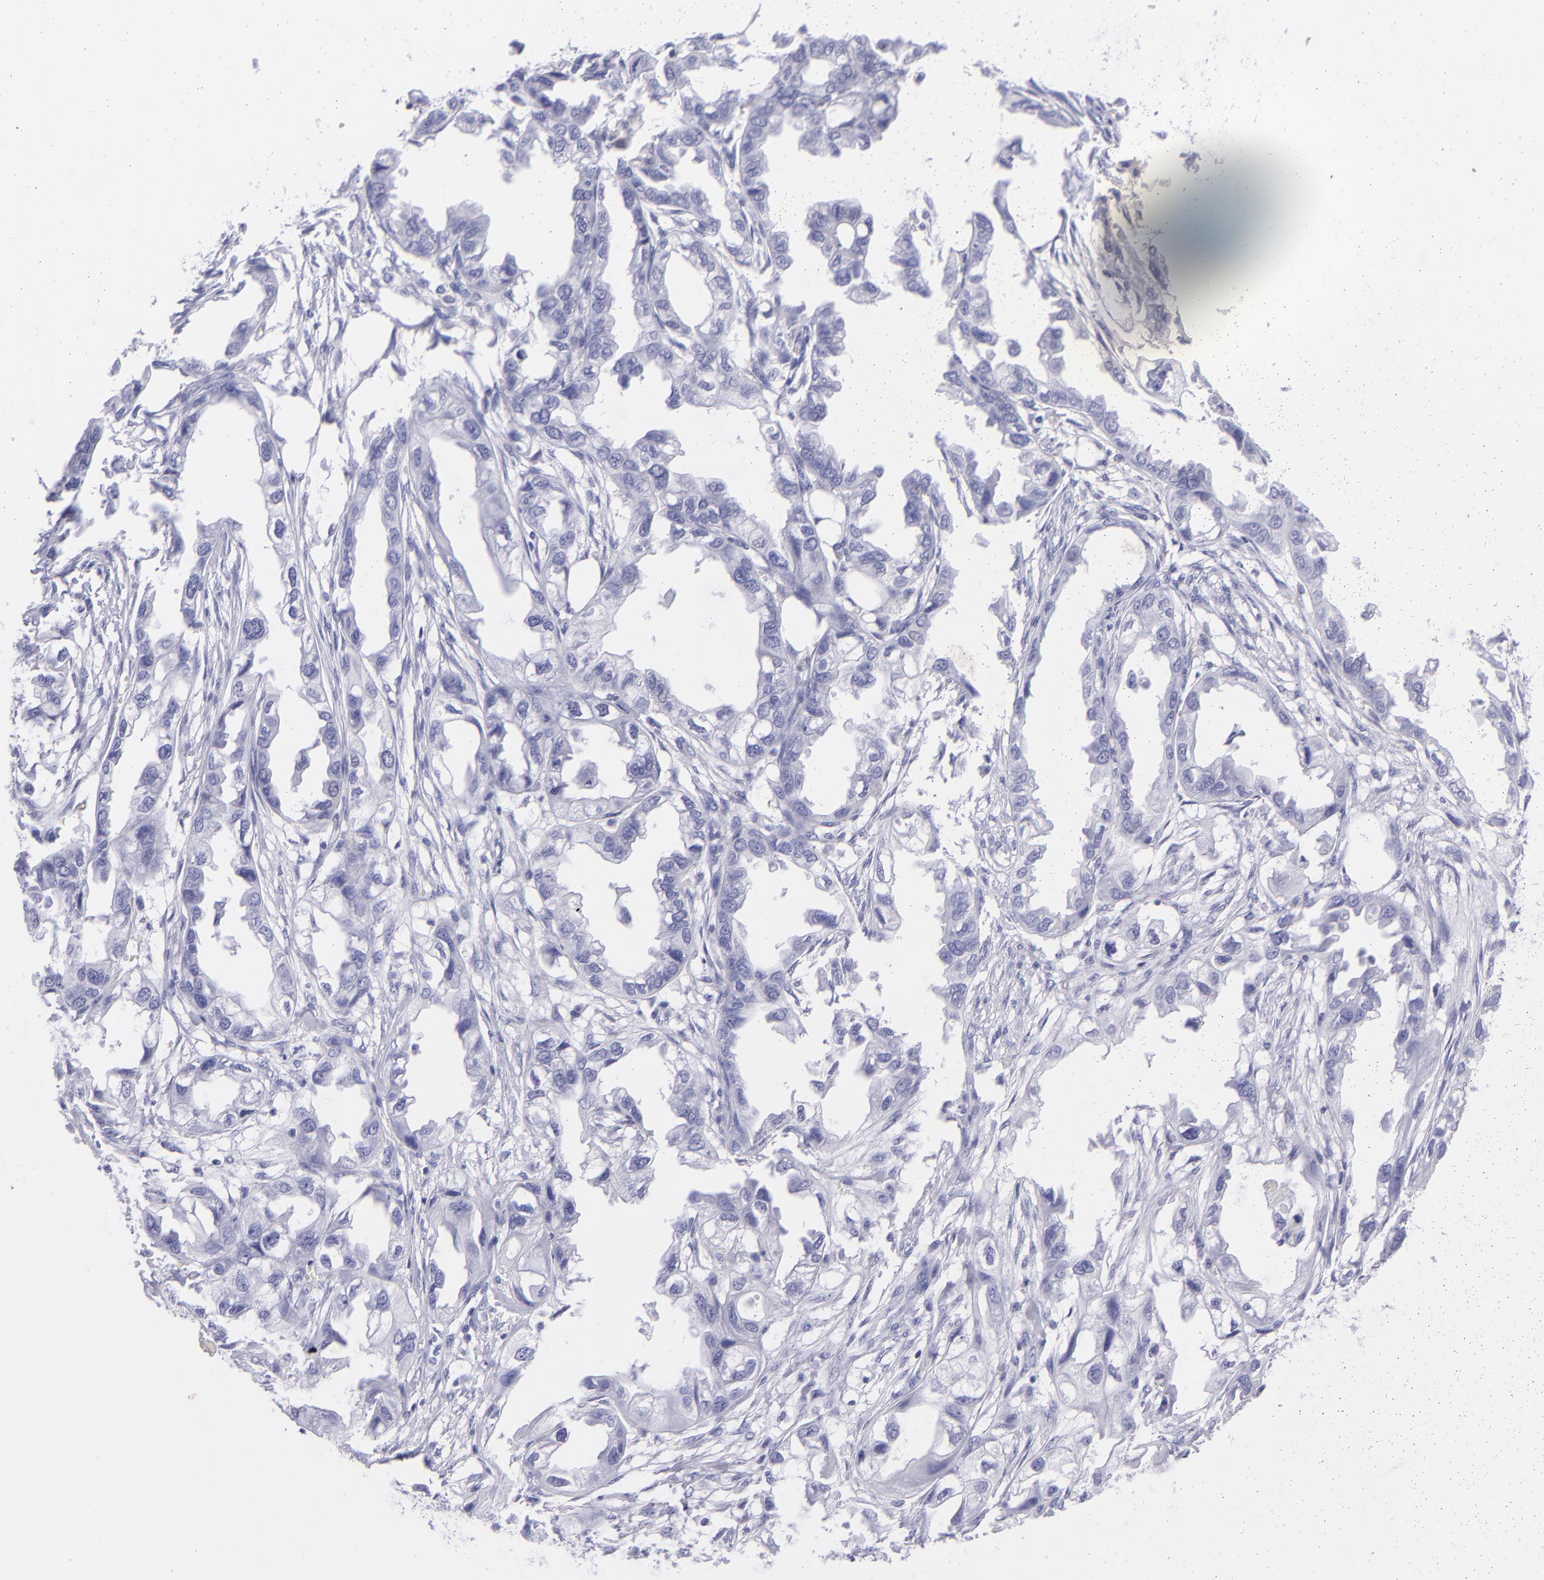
{"staining": {"intensity": "negative", "quantity": "none", "location": "none"}, "tissue": "endometrial cancer", "cell_type": "Tumor cells", "image_type": "cancer", "snomed": [{"axis": "morphology", "description": "Adenocarcinoma, NOS"}, {"axis": "topography", "description": "Endometrium"}], "caption": "IHC micrograph of human endometrial cancer (adenocarcinoma) stained for a protein (brown), which shows no expression in tumor cells.", "gene": "CNP", "patient": {"sex": "female", "age": 67}}